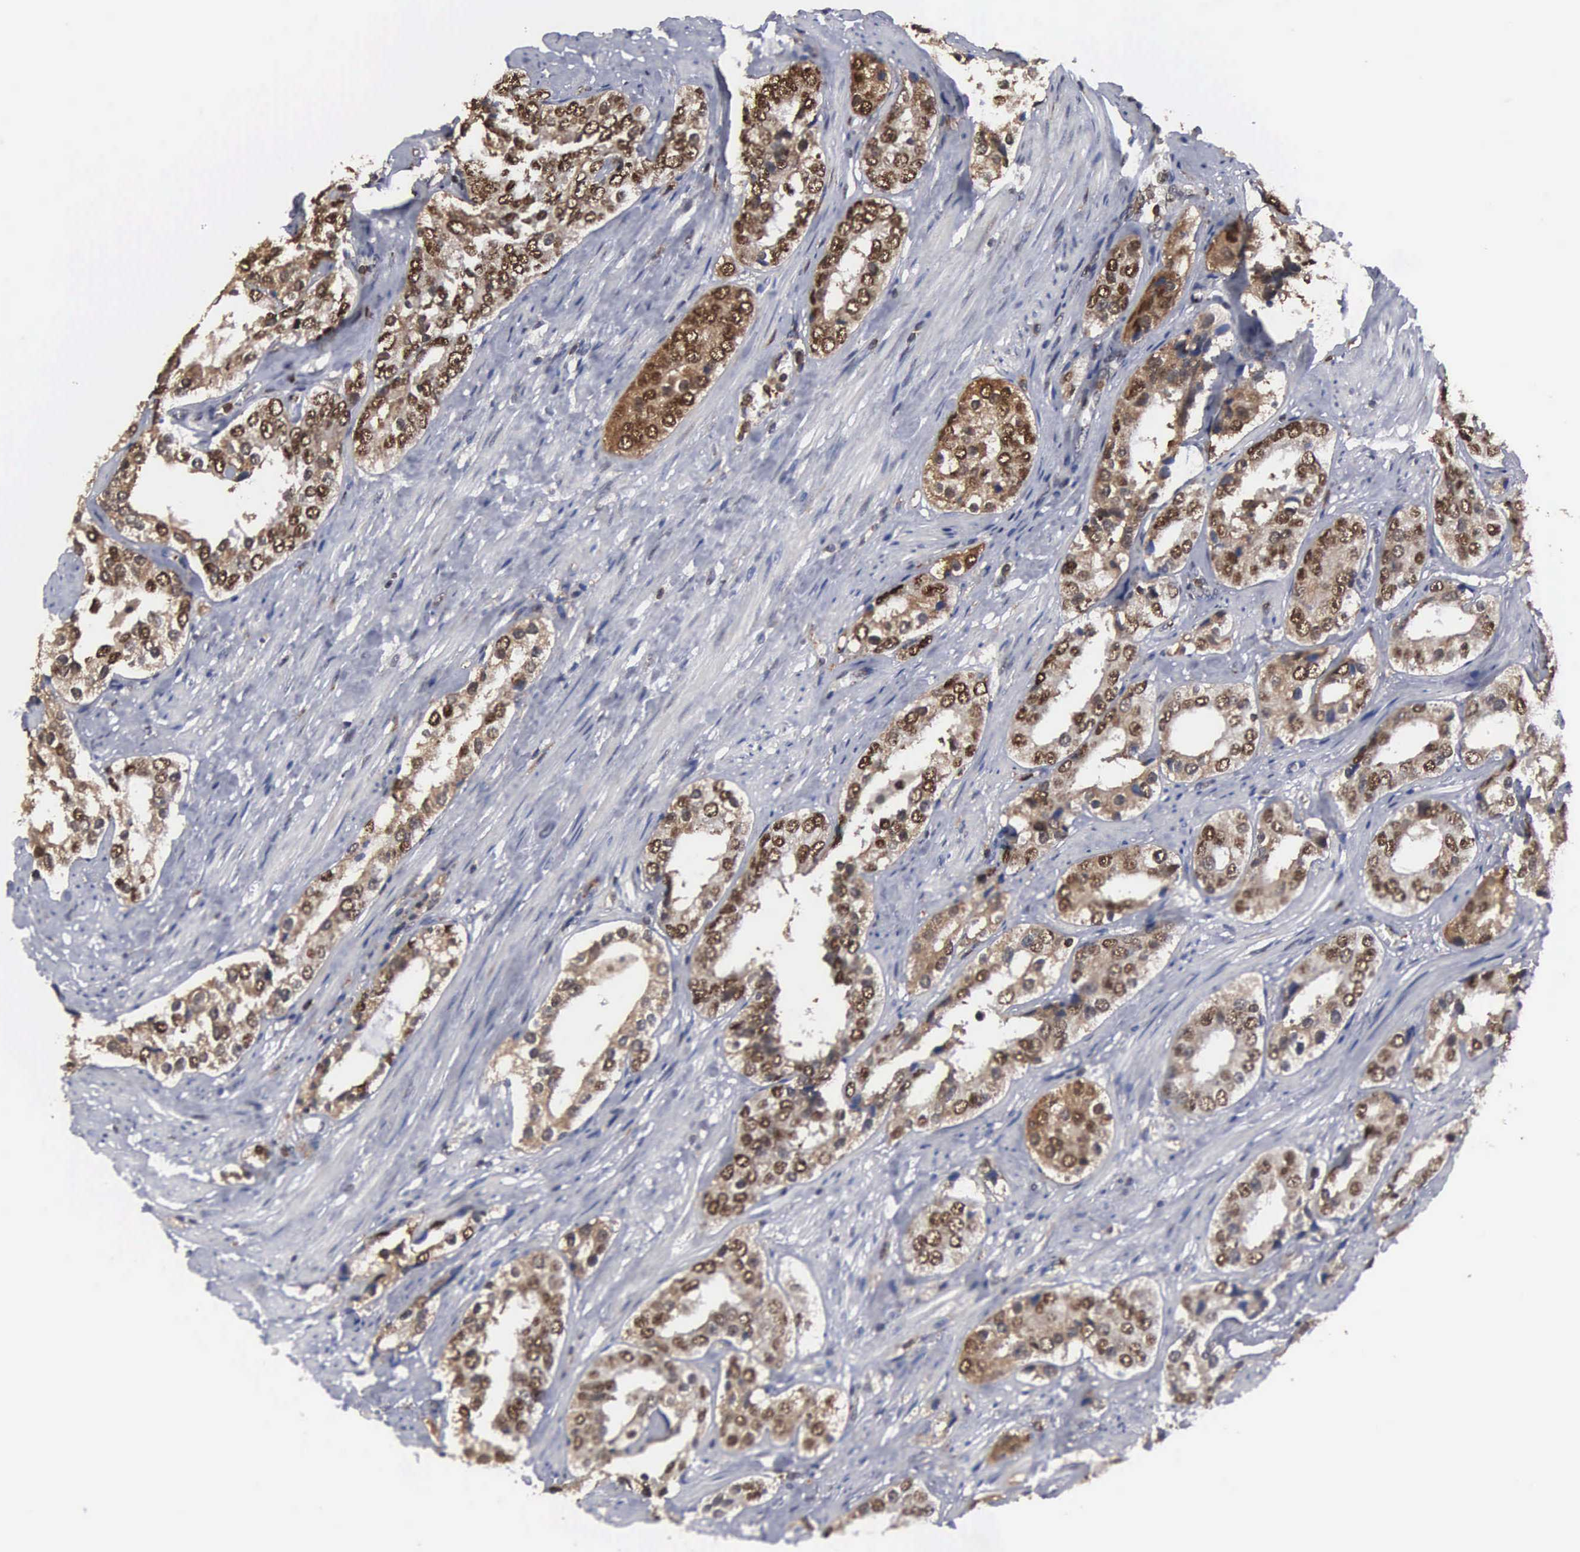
{"staining": {"intensity": "moderate", "quantity": ">75%", "location": "cytoplasmic/membranous,nuclear"}, "tissue": "prostate cancer", "cell_type": "Tumor cells", "image_type": "cancer", "snomed": [{"axis": "morphology", "description": "Adenocarcinoma, Medium grade"}, {"axis": "topography", "description": "Prostate"}], "caption": "Protein analysis of adenocarcinoma (medium-grade) (prostate) tissue demonstrates moderate cytoplasmic/membranous and nuclear staining in approximately >75% of tumor cells.", "gene": "TRMT5", "patient": {"sex": "male", "age": 73}}